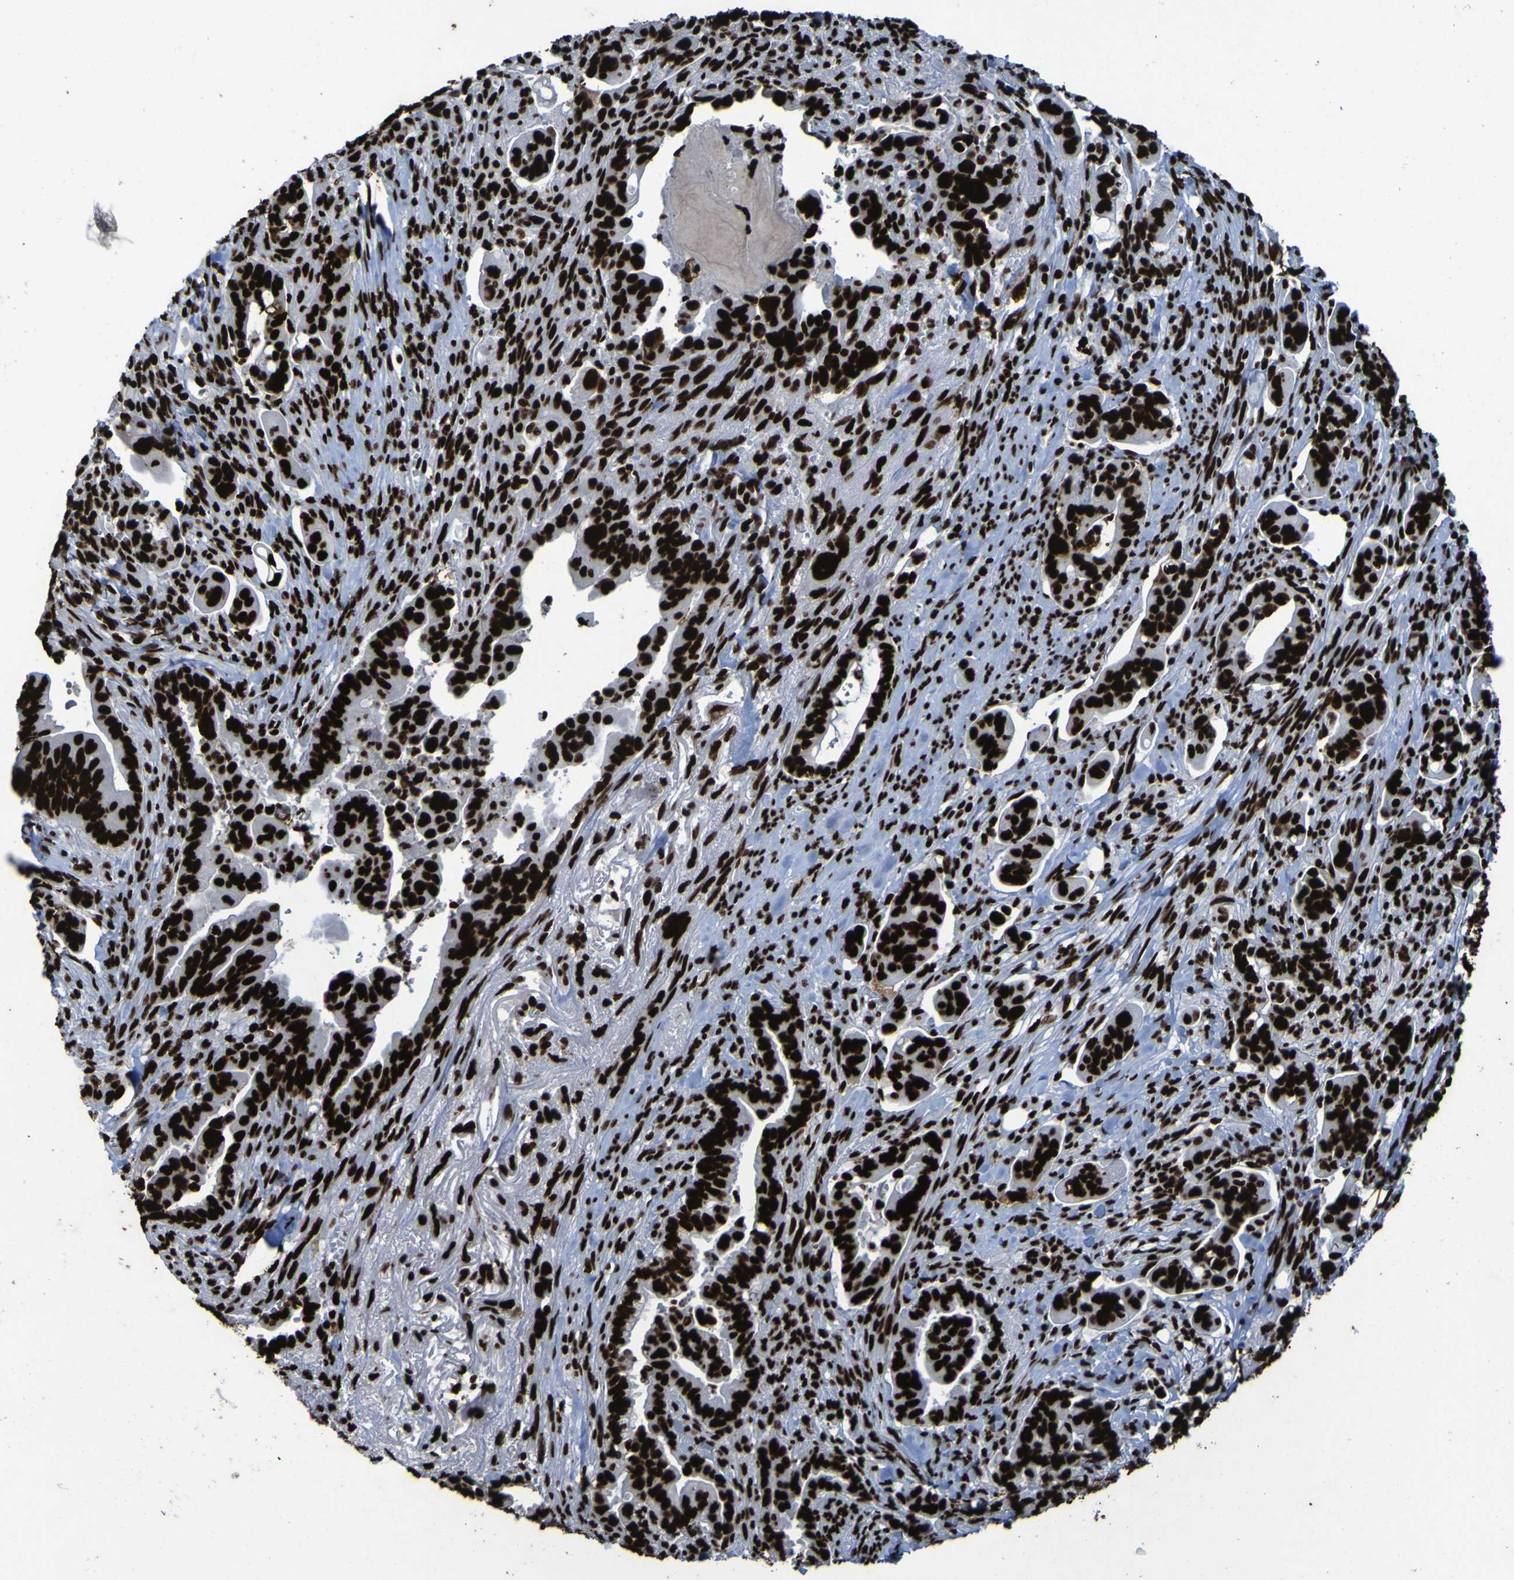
{"staining": {"intensity": "strong", "quantity": ">75%", "location": "nuclear"}, "tissue": "pancreatic cancer", "cell_type": "Tumor cells", "image_type": "cancer", "snomed": [{"axis": "morphology", "description": "Adenocarcinoma, NOS"}, {"axis": "topography", "description": "Pancreas"}], "caption": "Tumor cells reveal high levels of strong nuclear positivity in approximately >75% of cells in human adenocarcinoma (pancreatic).", "gene": "NPM1", "patient": {"sex": "male", "age": 70}}